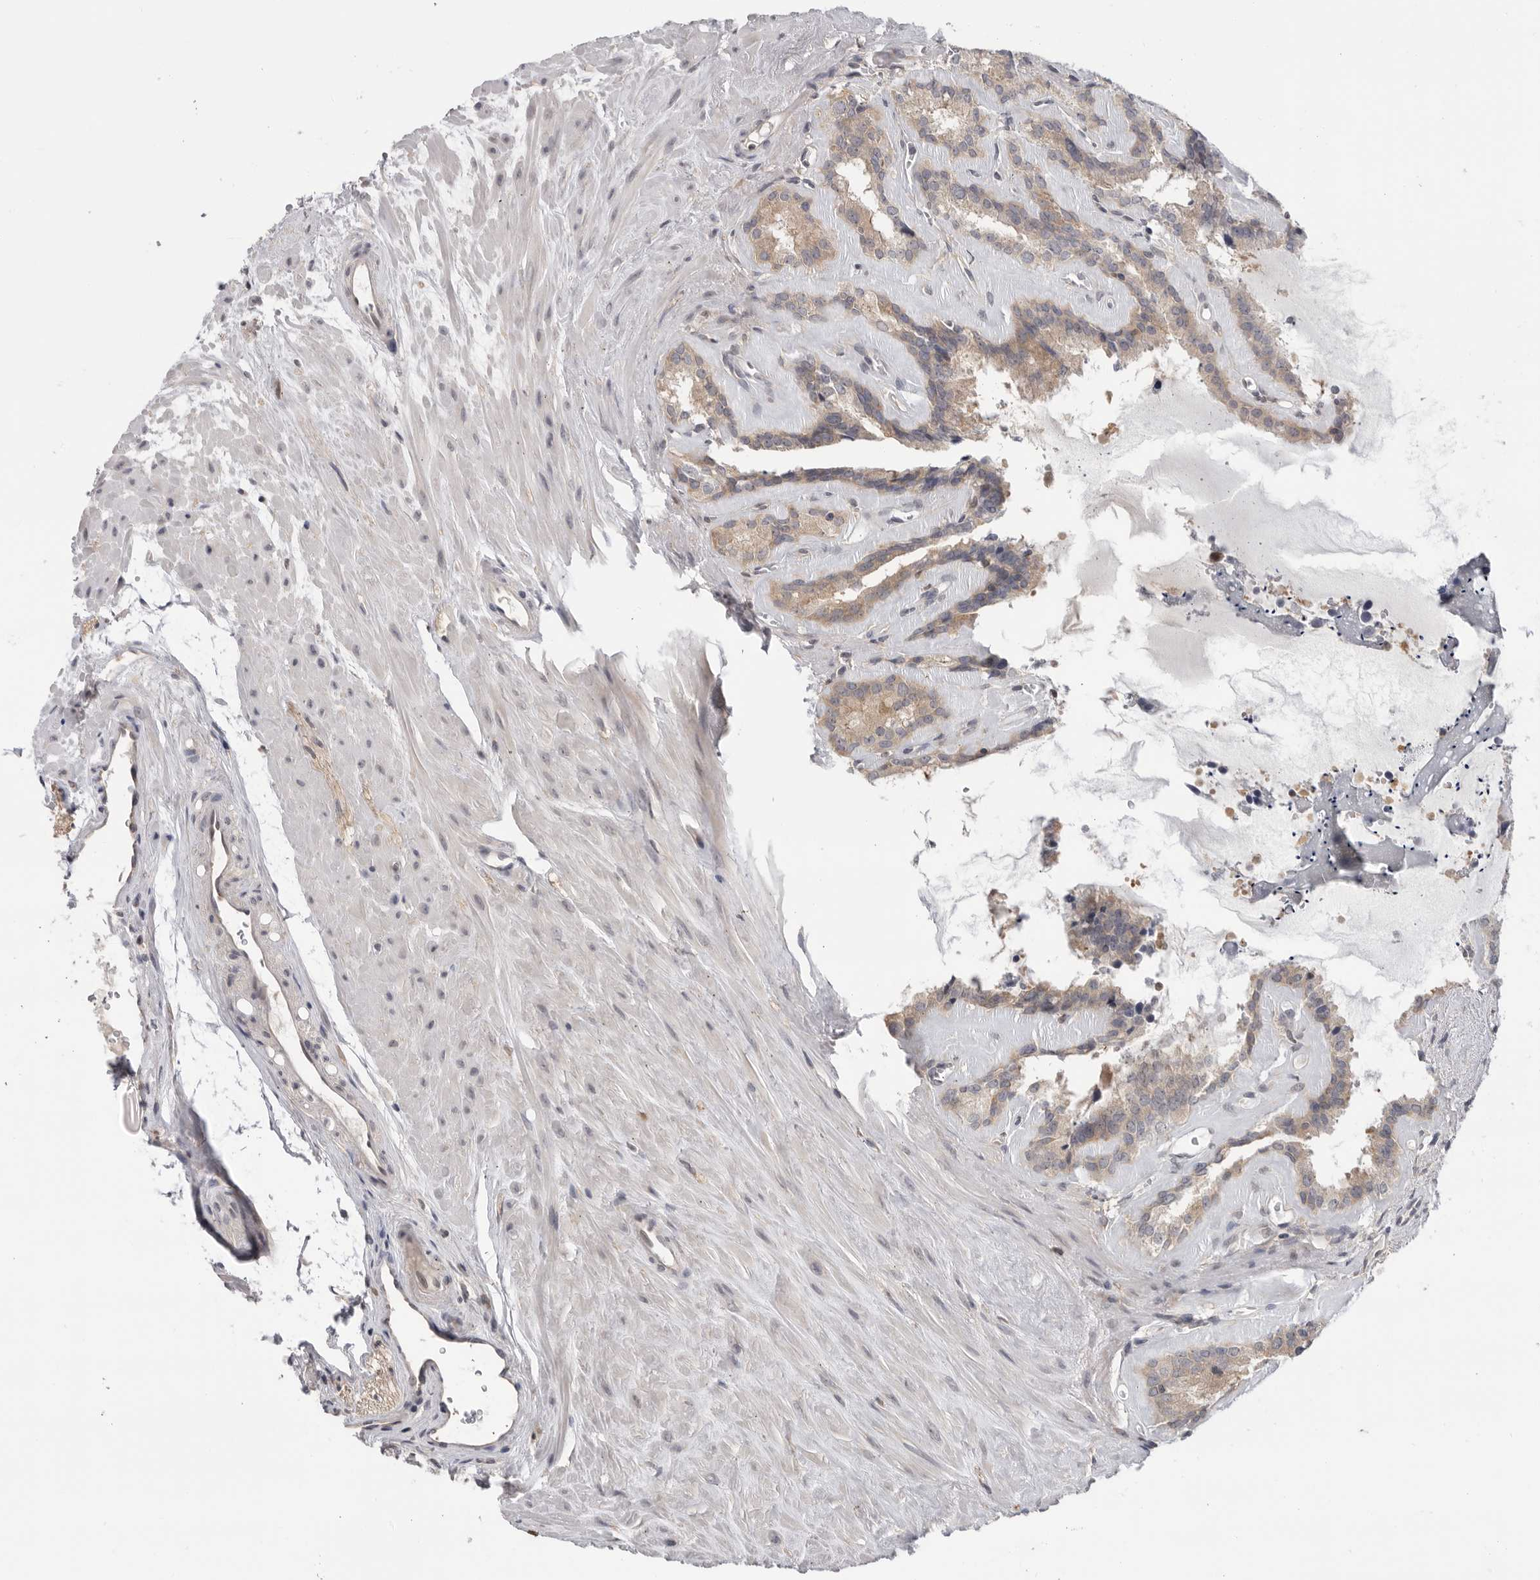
{"staining": {"intensity": "weak", "quantity": "25%-75%", "location": "cytoplasmic/membranous"}, "tissue": "seminal vesicle", "cell_type": "Glandular cells", "image_type": "normal", "snomed": [{"axis": "morphology", "description": "Normal tissue, NOS"}, {"axis": "topography", "description": "Prostate"}, {"axis": "topography", "description": "Seminal veicle"}], "caption": "Immunohistochemistry (IHC) image of benign seminal vesicle: seminal vesicle stained using immunohistochemistry displays low levels of weak protein expression localized specifically in the cytoplasmic/membranous of glandular cells, appearing as a cytoplasmic/membranous brown color.", "gene": "KLK5", "patient": {"sex": "male", "age": 59}}